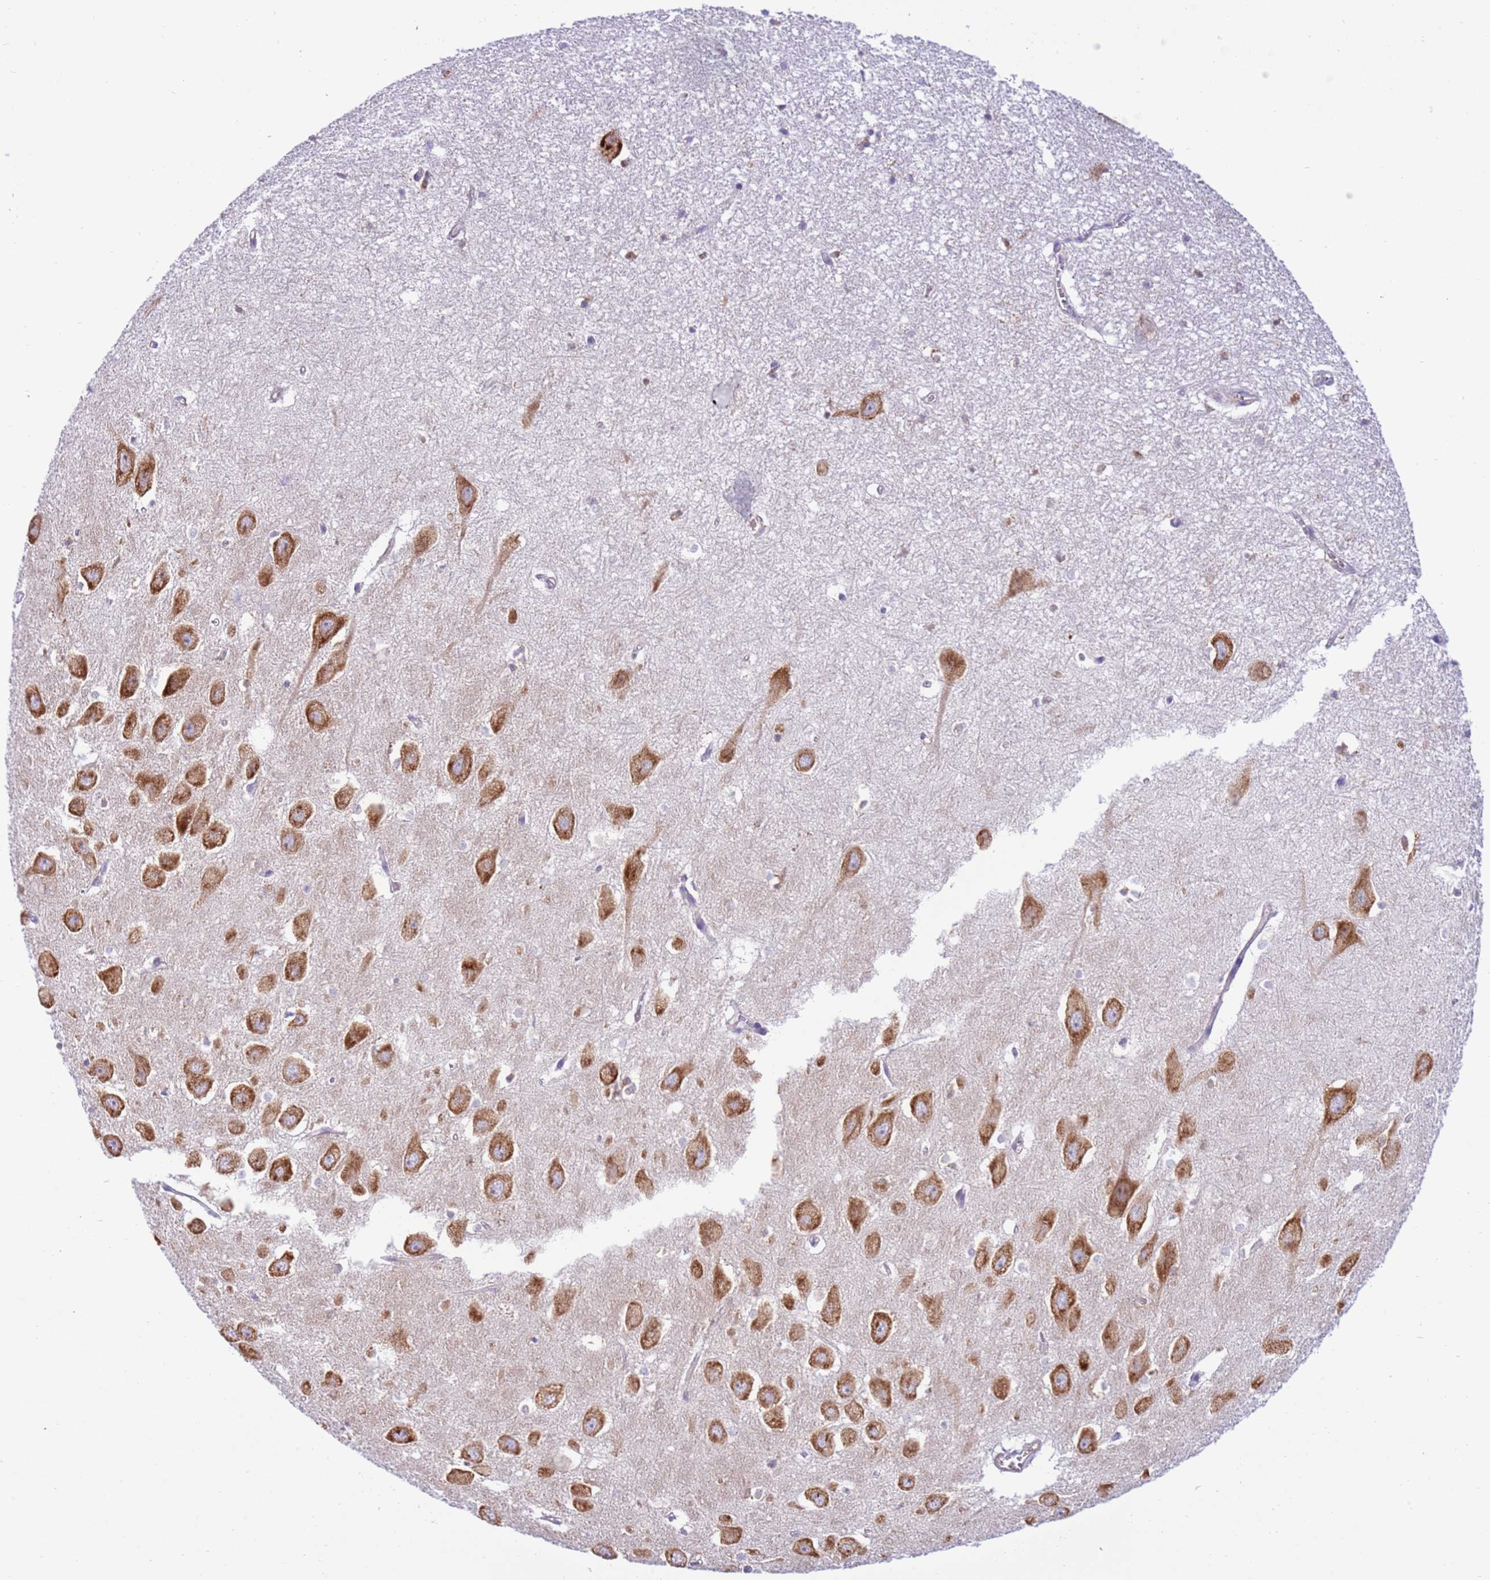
{"staining": {"intensity": "negative", "quantity": "none", "location": "none"}, "tissue": "hippocampus", "cell_type": "Glial cells", "image_type": "normal", "snomed": [{"axis": "morphology", "description": "Normal tissue, NOS"}, {"axis": "topography", "description": "Hippocampus"}], "caption": "An immunohistochemistry micrograph of normal hippocampus is shown. There is no staining in glial cells of hippocampus.", "gene": "VARS1", "patient": {"sex": "female", "age": 64}}